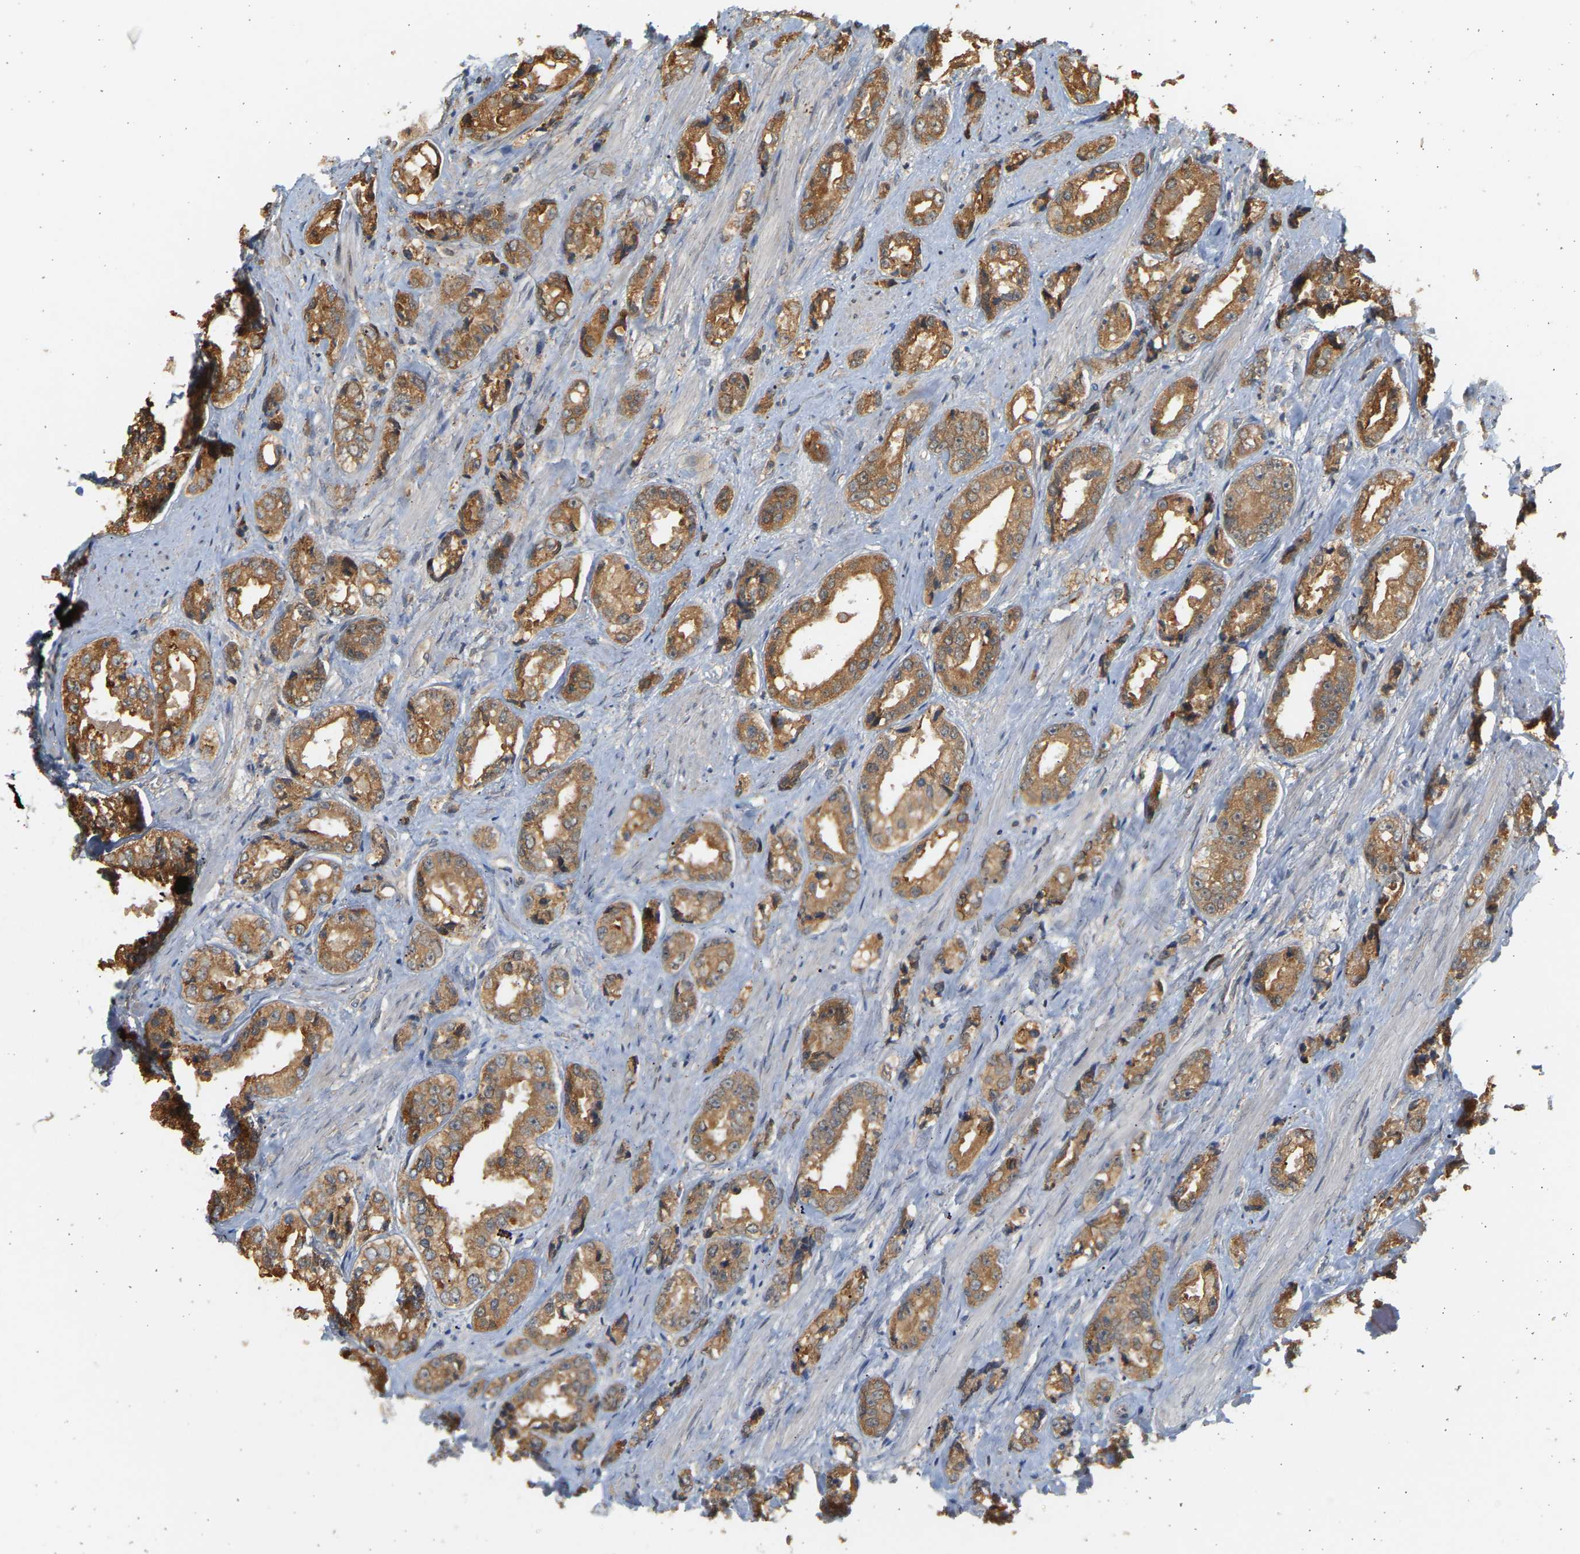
{"staining": {"intensity": "moderate", "quantity": ">75%", "location": "cytoplasmic/membranous"}, "tissue": "prostate cancer", "cell_type": "Tumor cells", "image_type": "cancer", "snomed": [{"axis": "morphology", "description": "Adenocarcinoma, High grade"}, {"axis": "topography", "description": "Prostate"}], "caption": "There is medium levels of moderate cytoplasmic/membranous staining in tumor cells of prostate cancer, as demonstrated by immunohistochemical staining (brown color).", "gene": "B4GALT6", "patient": {"sex": "male", "age": 61}}